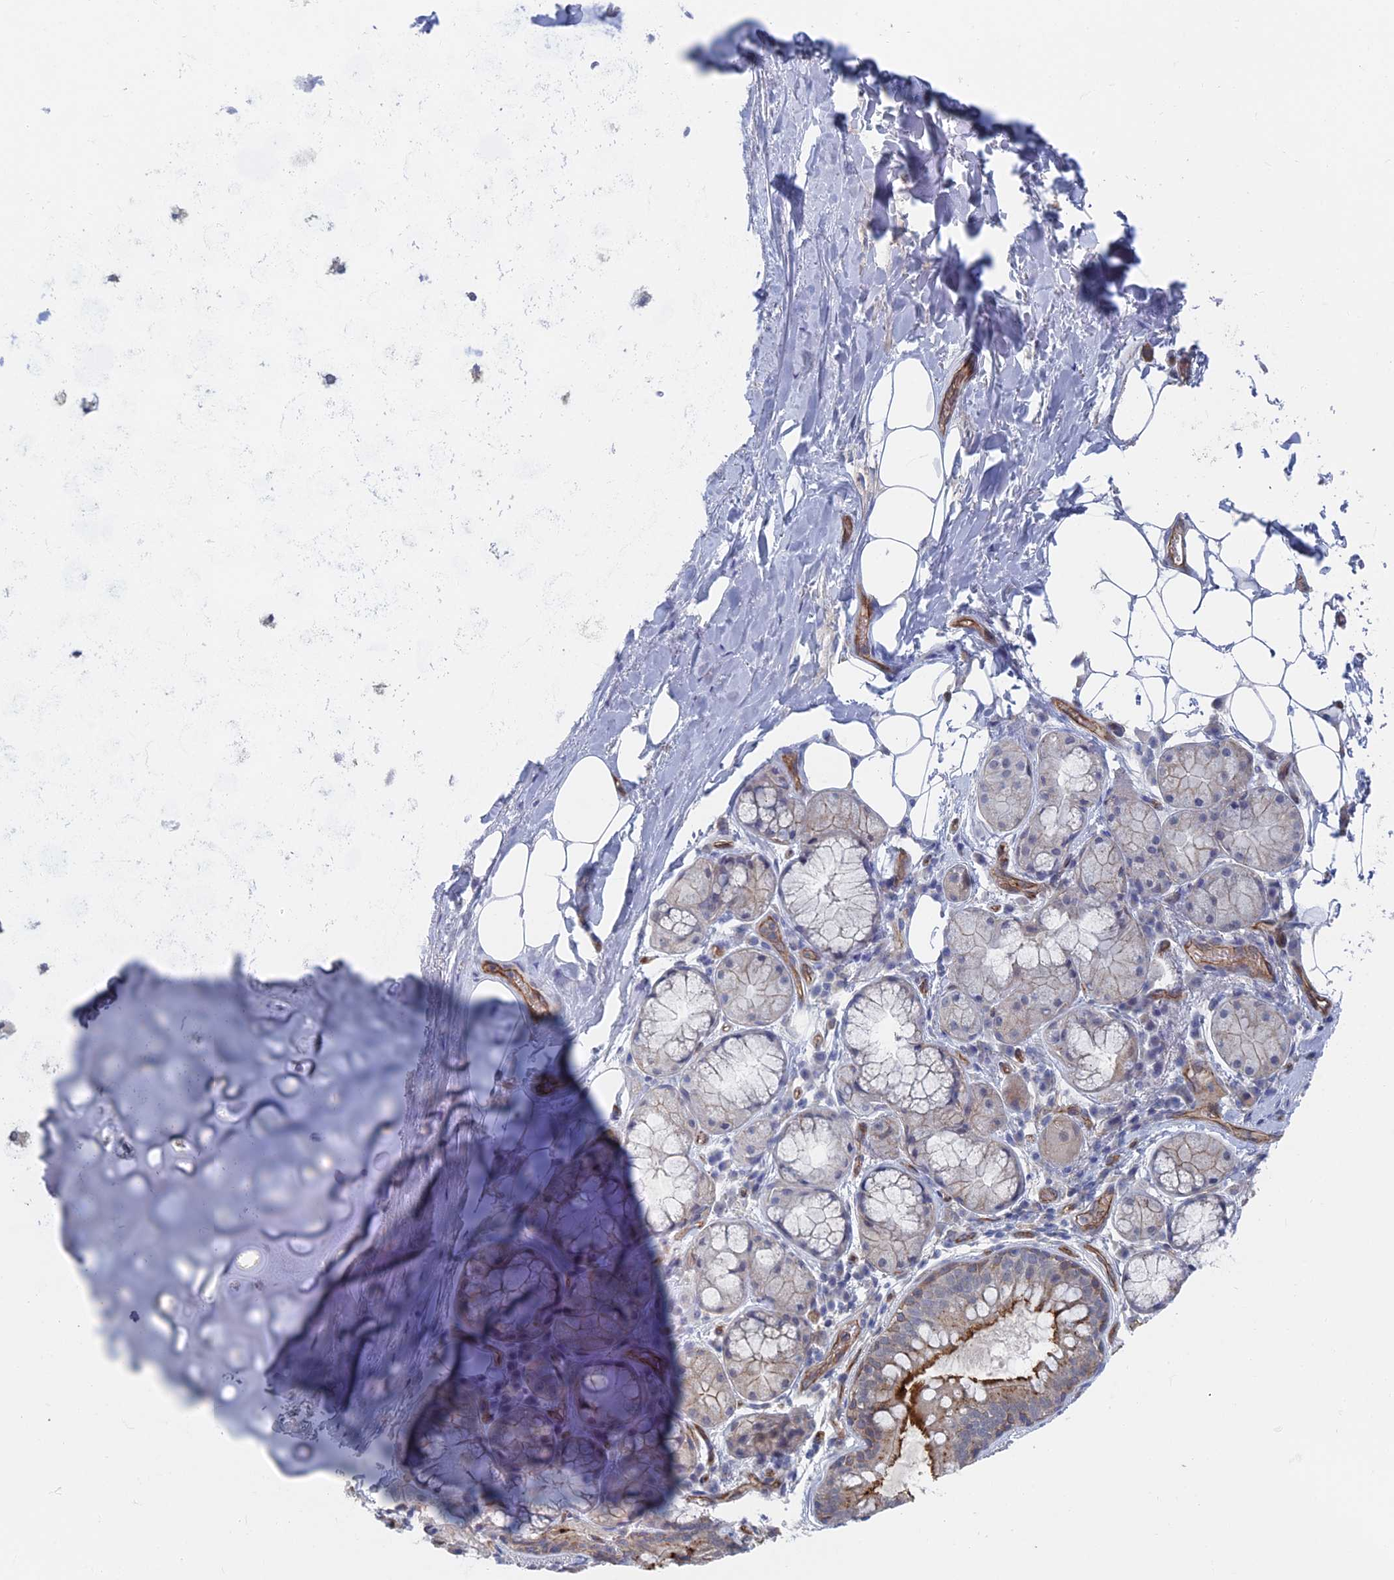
{"staining": {"intensity": "negative", "quantity": "none", "location": "none"}, "tissue": "adipose tissue", "cell_type": "Adipocytes", "image_type": "normal", "snomed": [{"axis": "morphology", "description": "Normal tissue, NOS"}, {"axis": "topography", "description": "Lymph node"}, {"axis": "topography", "description": "Cartilage tissue"}, {"axis": "topography", "description": "Bronchus"}], "caption": "An immunohistochemistry (IHC) photomicrograph of normal adipose tissue is shown. There is no staining in adipocytes of adipose tissue.", "gene": "ARAP3", "patient": {"sex": "male", "age": 63}}